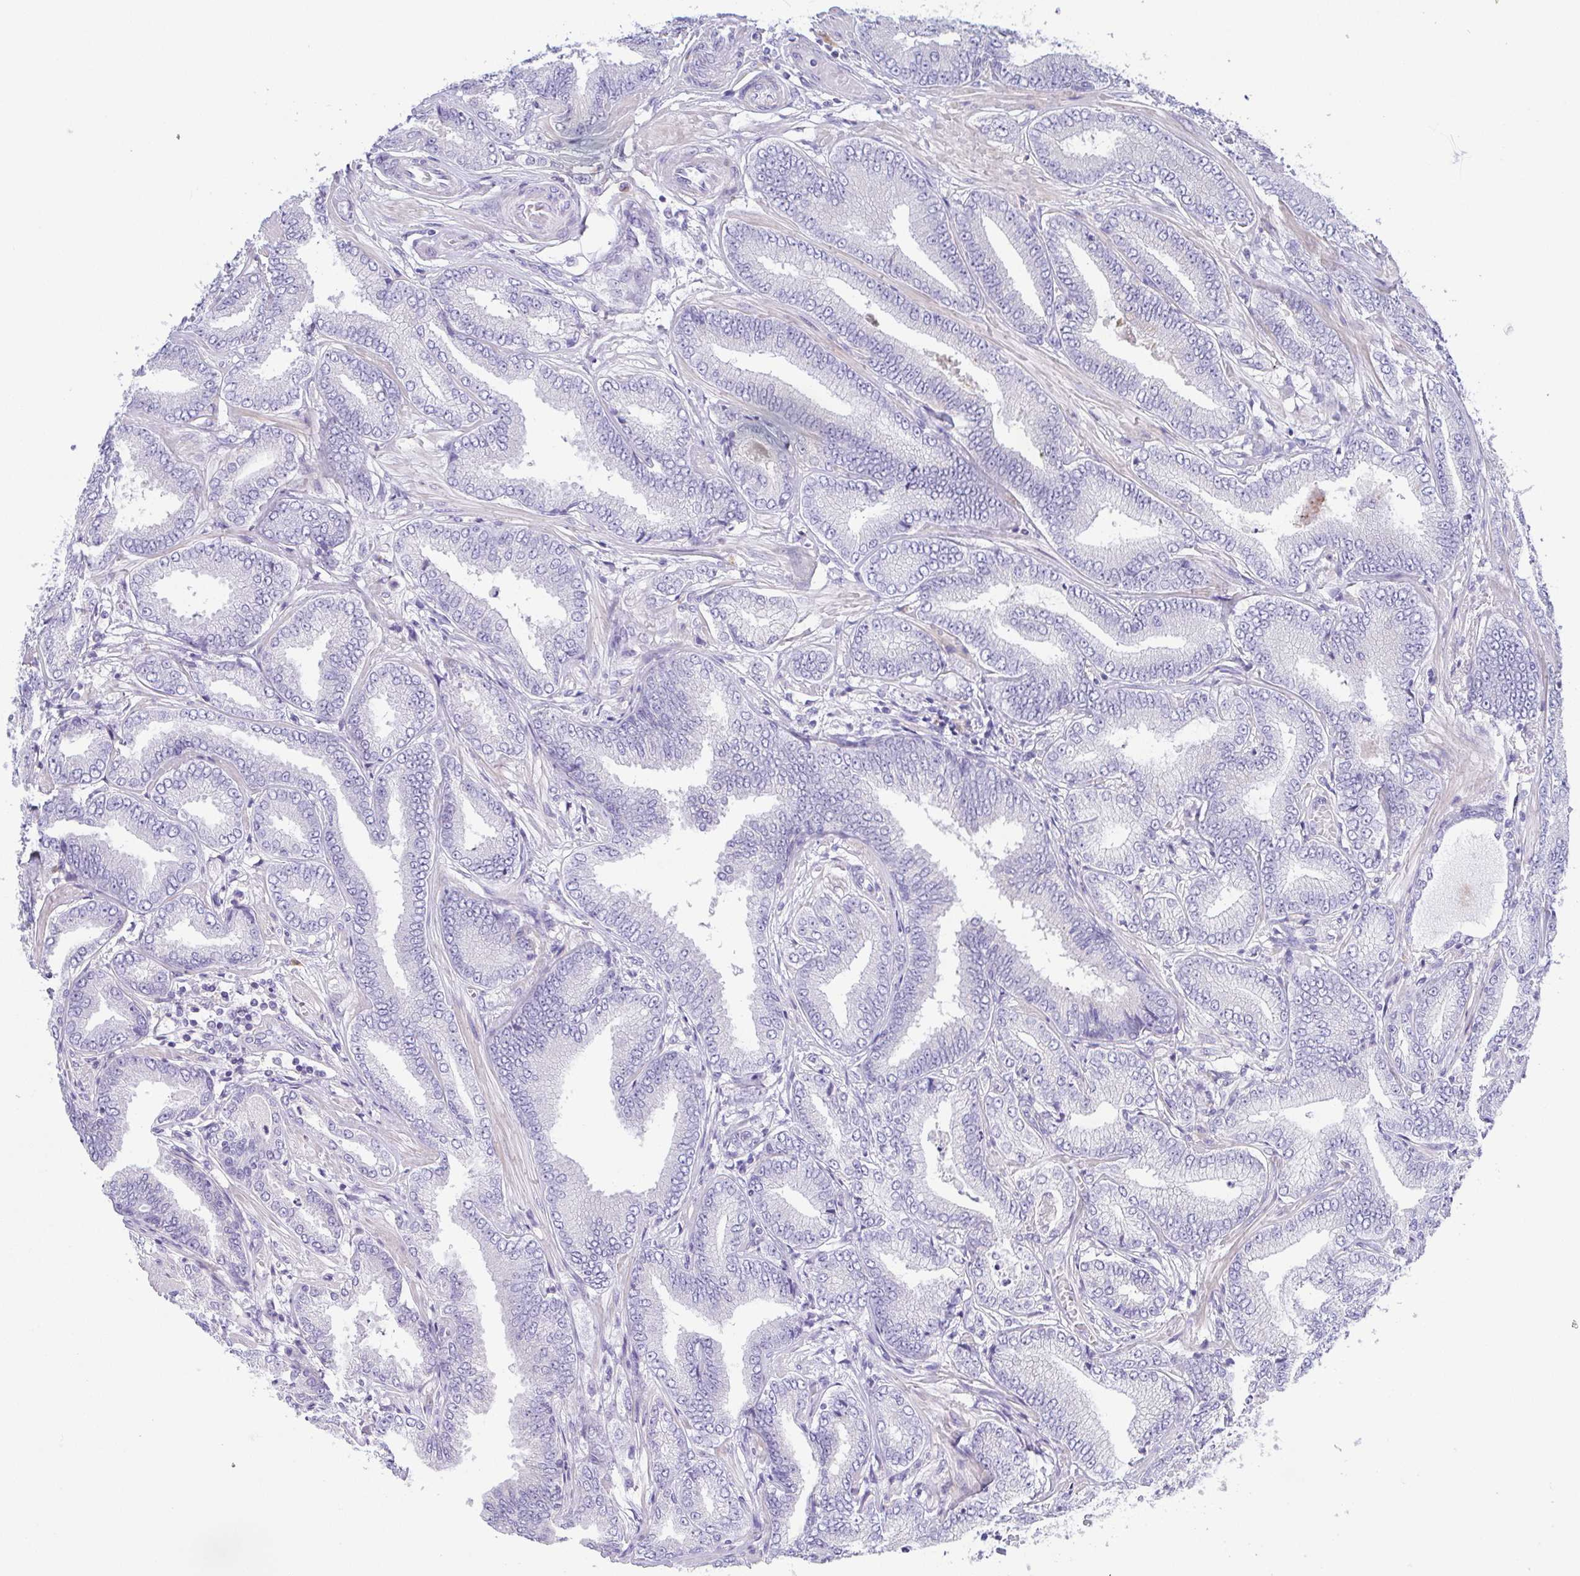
{"staining": {"intensity": "negative", "quantity": "none", "location": "none"}, "tissue": "prostate cancer", "cell_type": "Tumor cells", "image_type": "cancer", "snomed": [{"axis": "morphology", "description": "Adenocarcinoma, Low grade"}, {"axis": "topography", "description": "Prostate"}], "caption": "DAB immunohistochemical staining of human prostate cancer (low-grade adenocarcinoma) shows no significant staining in tumor cells.", "gene": "PKDREJ", "patient": {"sex": "male", "age": 55}}